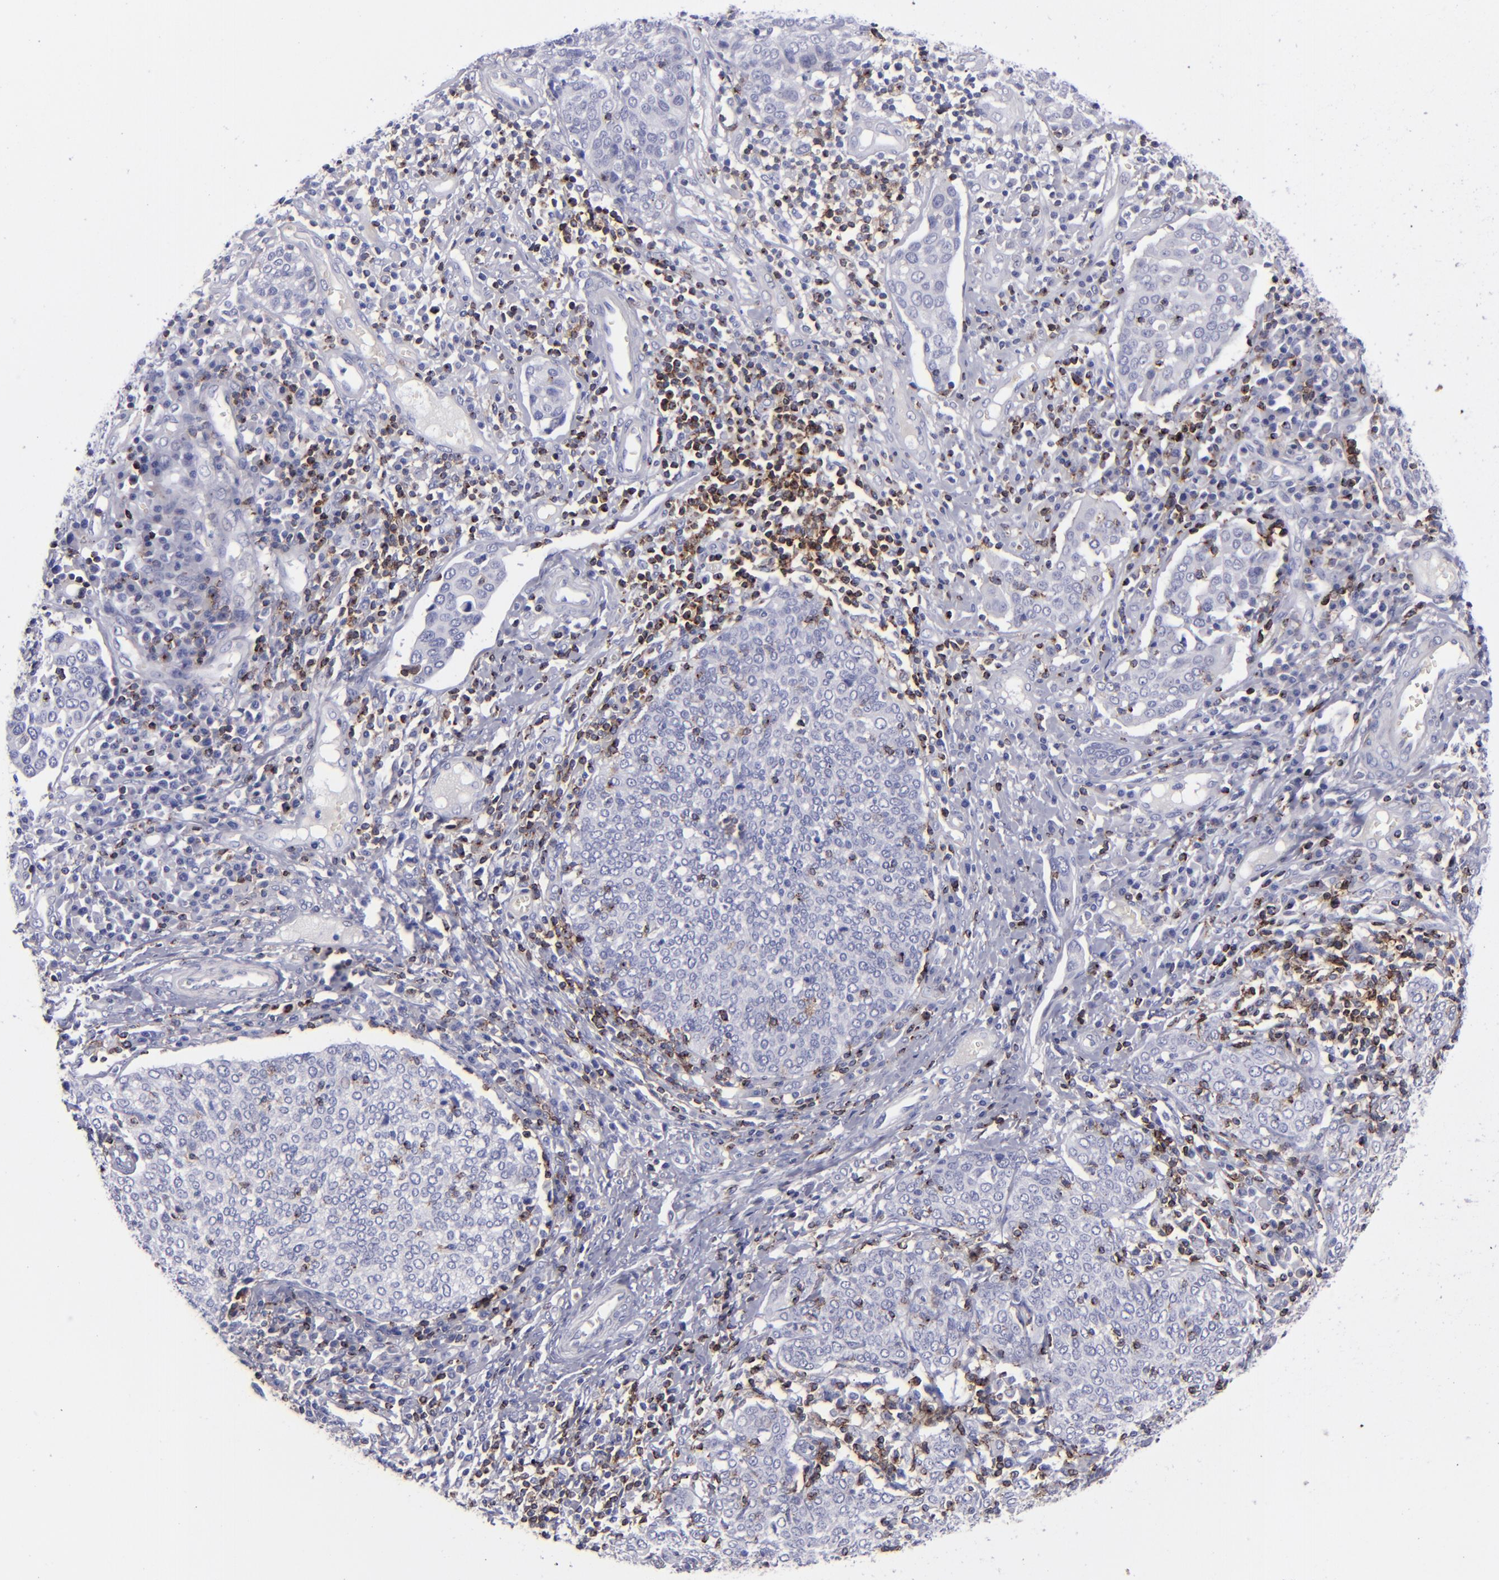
{"staining": {"intensity": "negative", "quantity": "none", "location": "none"}, "tissue": "cervical cancer", "cell_type": "Tumor cells", "image_type": "cancer", "snomed": [{"axis": "morphology", "description": "Squamous cell carcinoma, NOS"}, {"axis": "topography", "description": "Cervix"}], "caption": "A high-resolution photomicrograph shows IHC staining of cervical squamous cell carcinoma, which shows no significant positivity in tumor cells.", "gene": "CD2", "patient": {"sex": "female", "age": 40}}